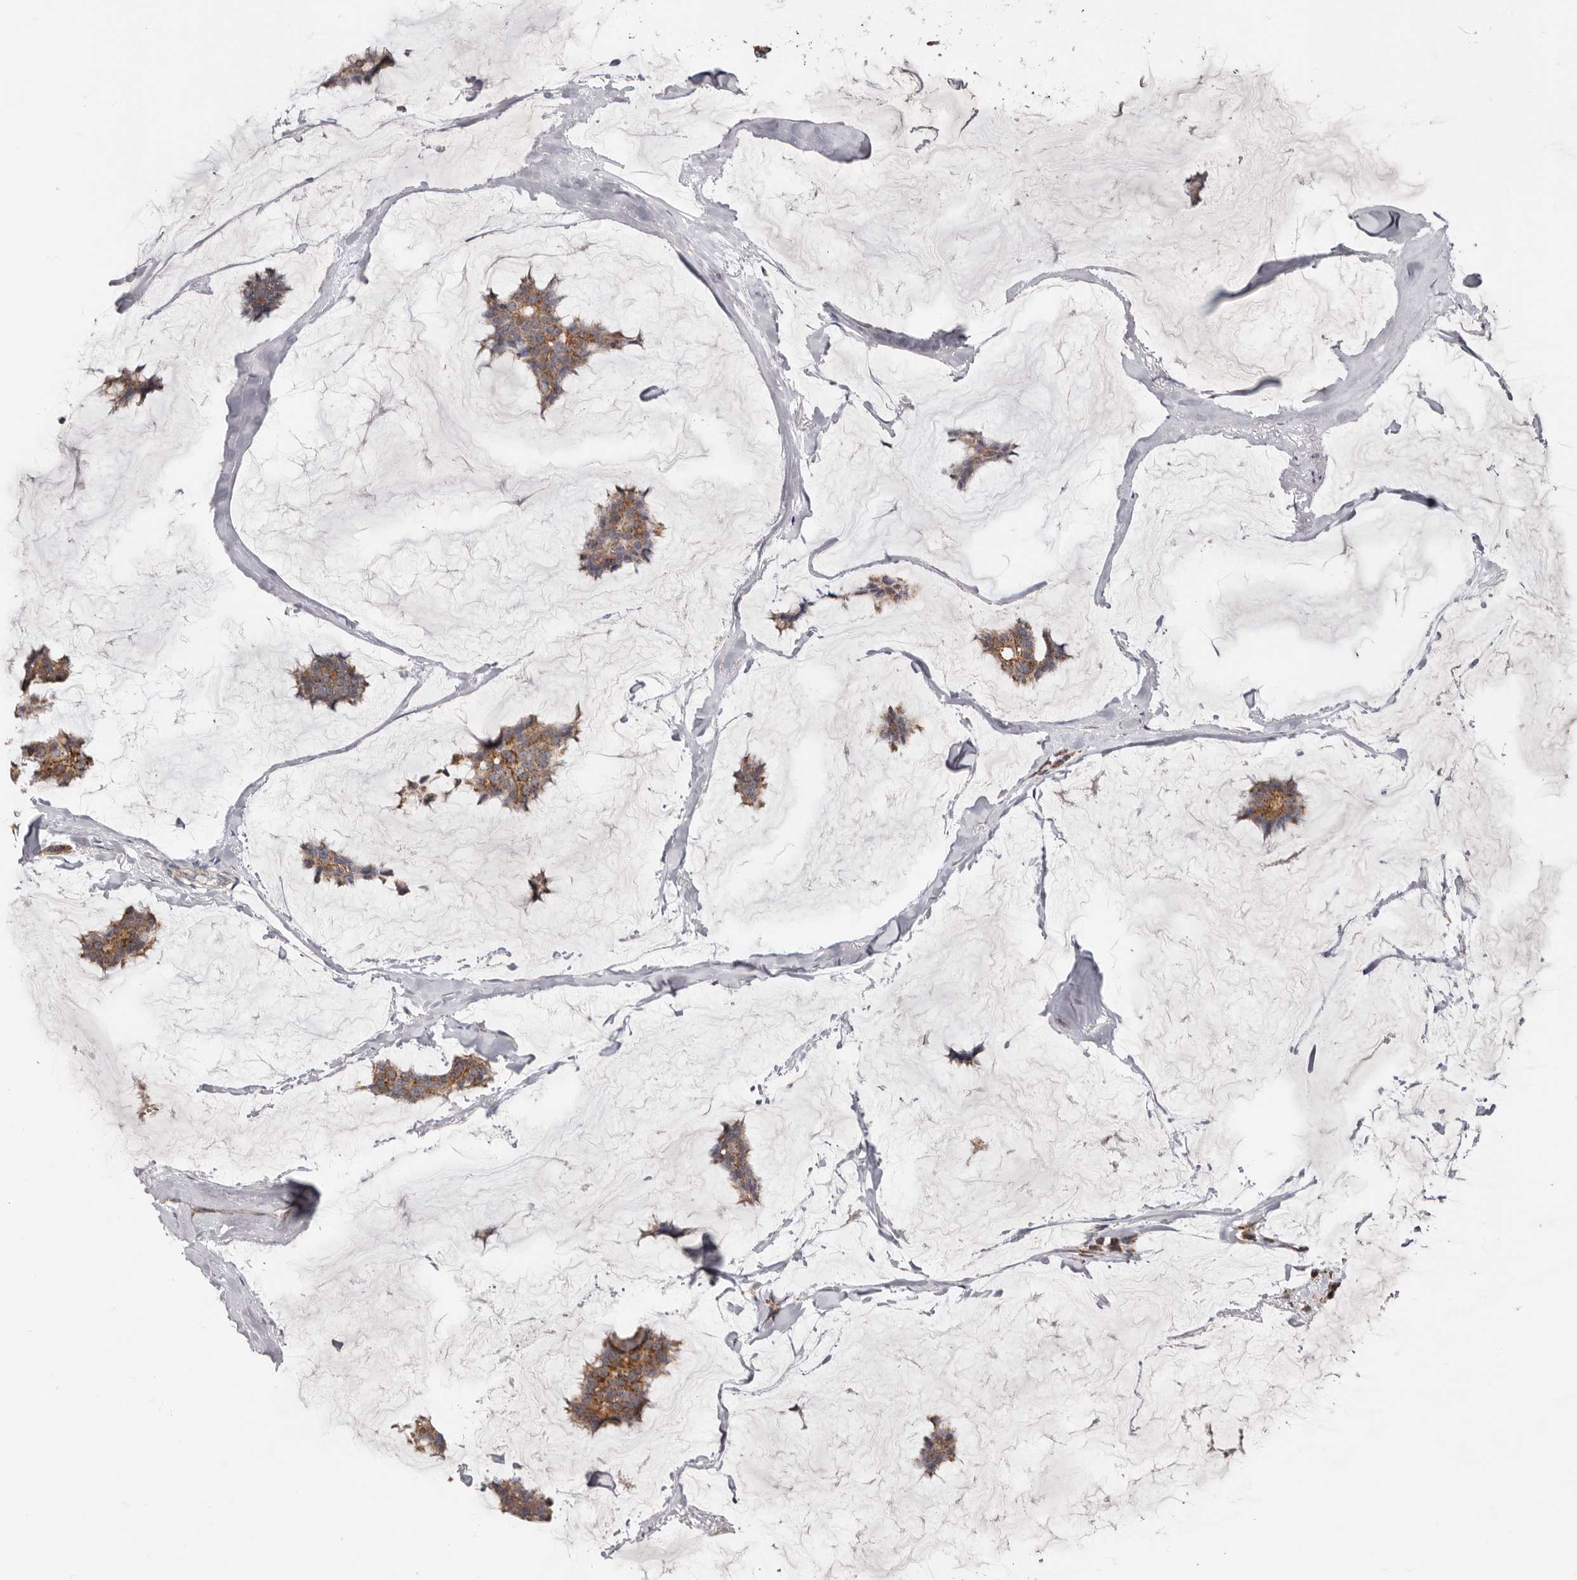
{"staining": {"intensity": "weak", "quantity": ">75%", "location": "cytoplasmic/membranous"}, "tissue": "breast cancer", "cell_type": "Tumor cells", "image_type": "cancer", "snomed": [{"axis": "morphology", "description": "Duct carcinoma"}, {"axis": "topography", "description": "Breast"}], "caption": "This micrograph demonstrates intraductal carcinoma (breast) stained with immunohistochemistry (IHC) to label a protein in brown. The cytoplasmic/membranous of tumor cells show weak positivity for the protein. Nuclei are counter-stained blue.", "gene": "MRPL18", "patient": {"sex": "female", "age": 93}}